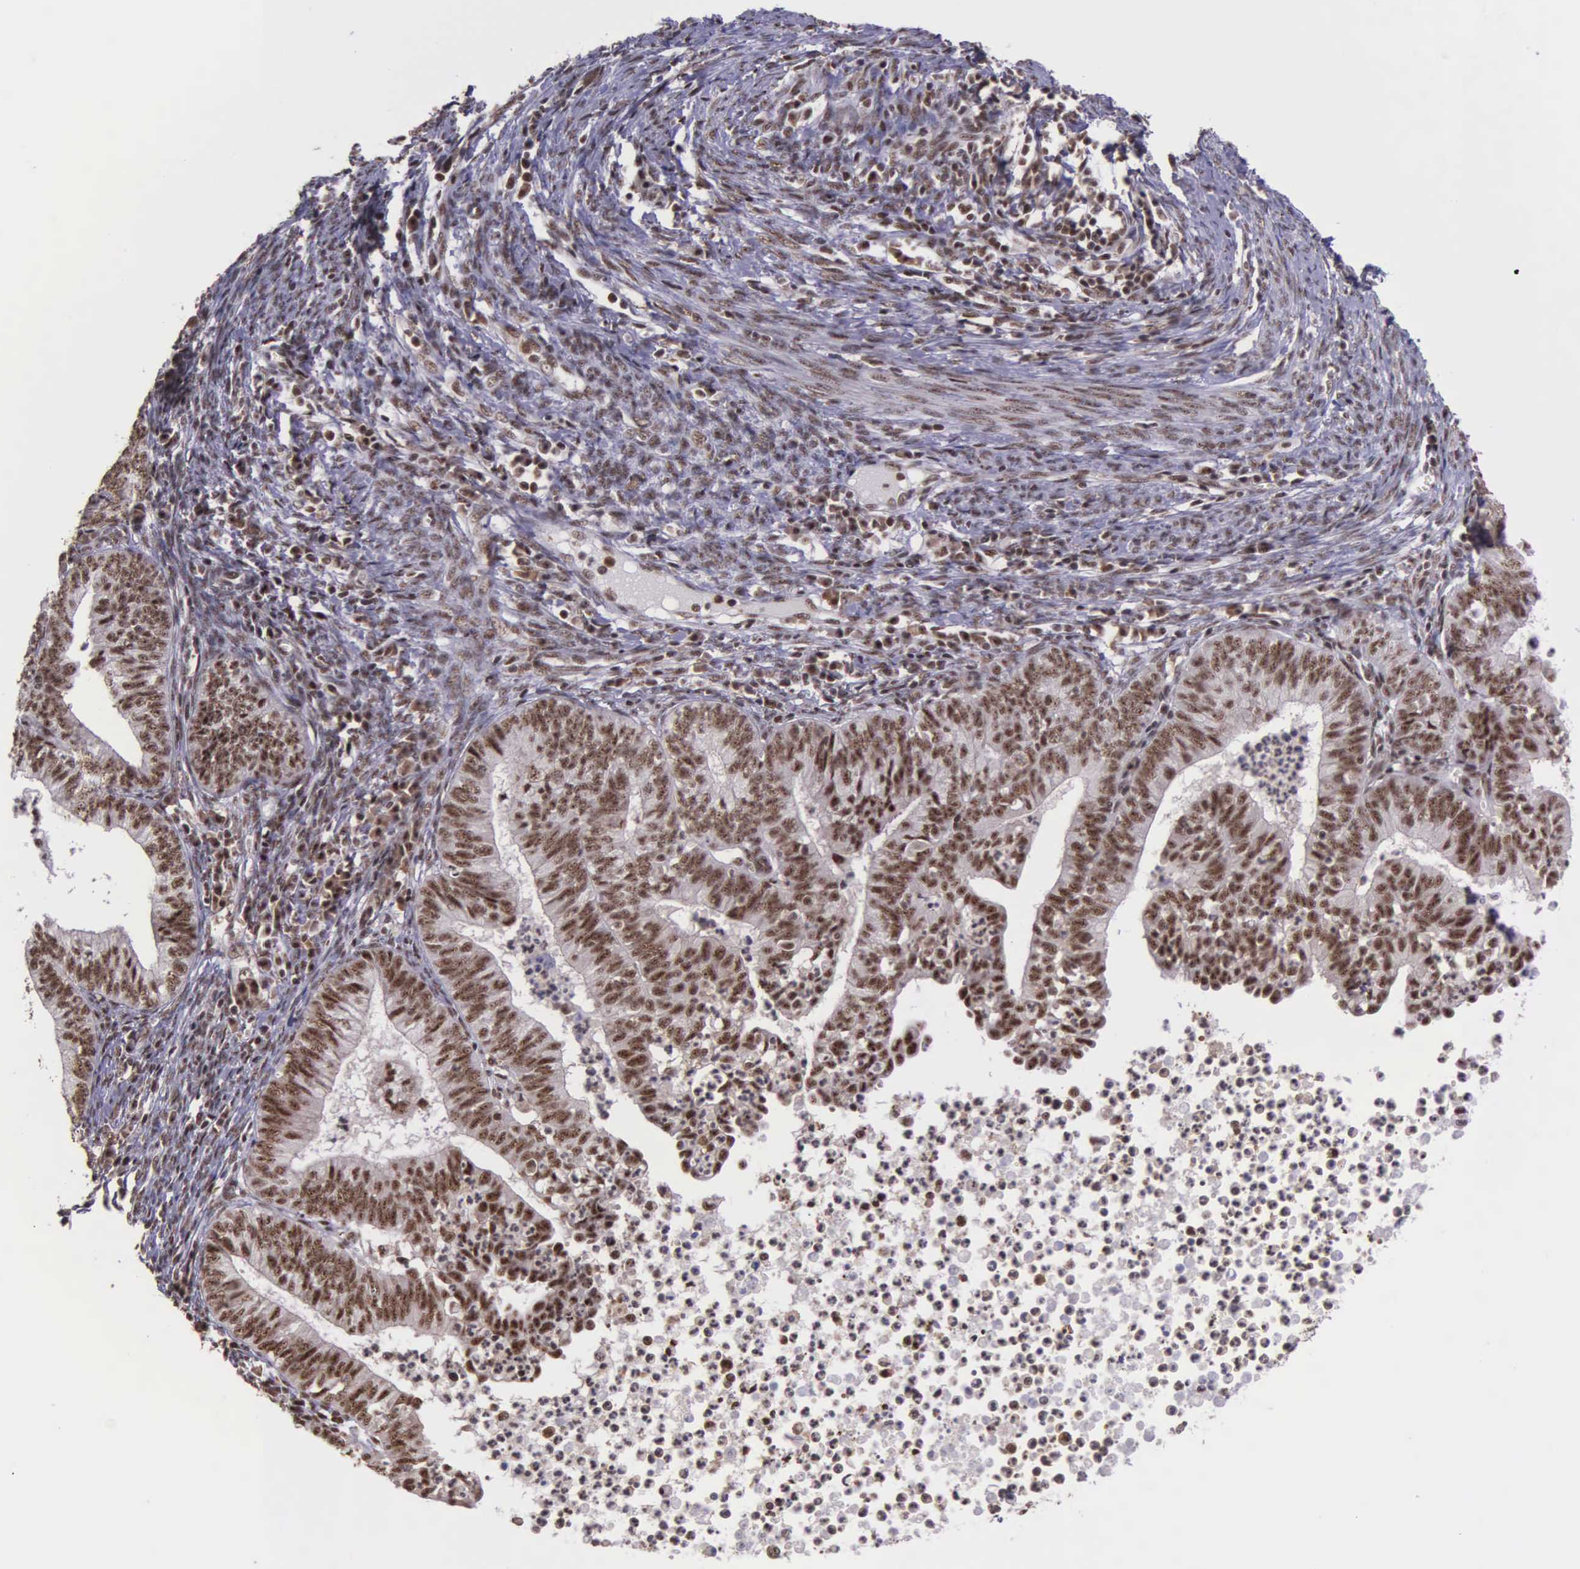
{"staining": {"intensity": "moderate", "quantity": ">75%", "location": "nuclear"}, "tissue": "endometrial cancer", "cell_type": "Tumor cells", "image_type": "cancer", "snomed": [{"axis": "morphology", "description": "Adenocarcinoma, NOS"}, {"axis": "topography", "description": "Endometrium"}], "caption": "Endometrial cancer (adenocarcinoma) stained with a protein marker reveals moderate staining in tumor cells.", "gene": "FAM47A", "patient": {"sex": "female", "age": 66}}